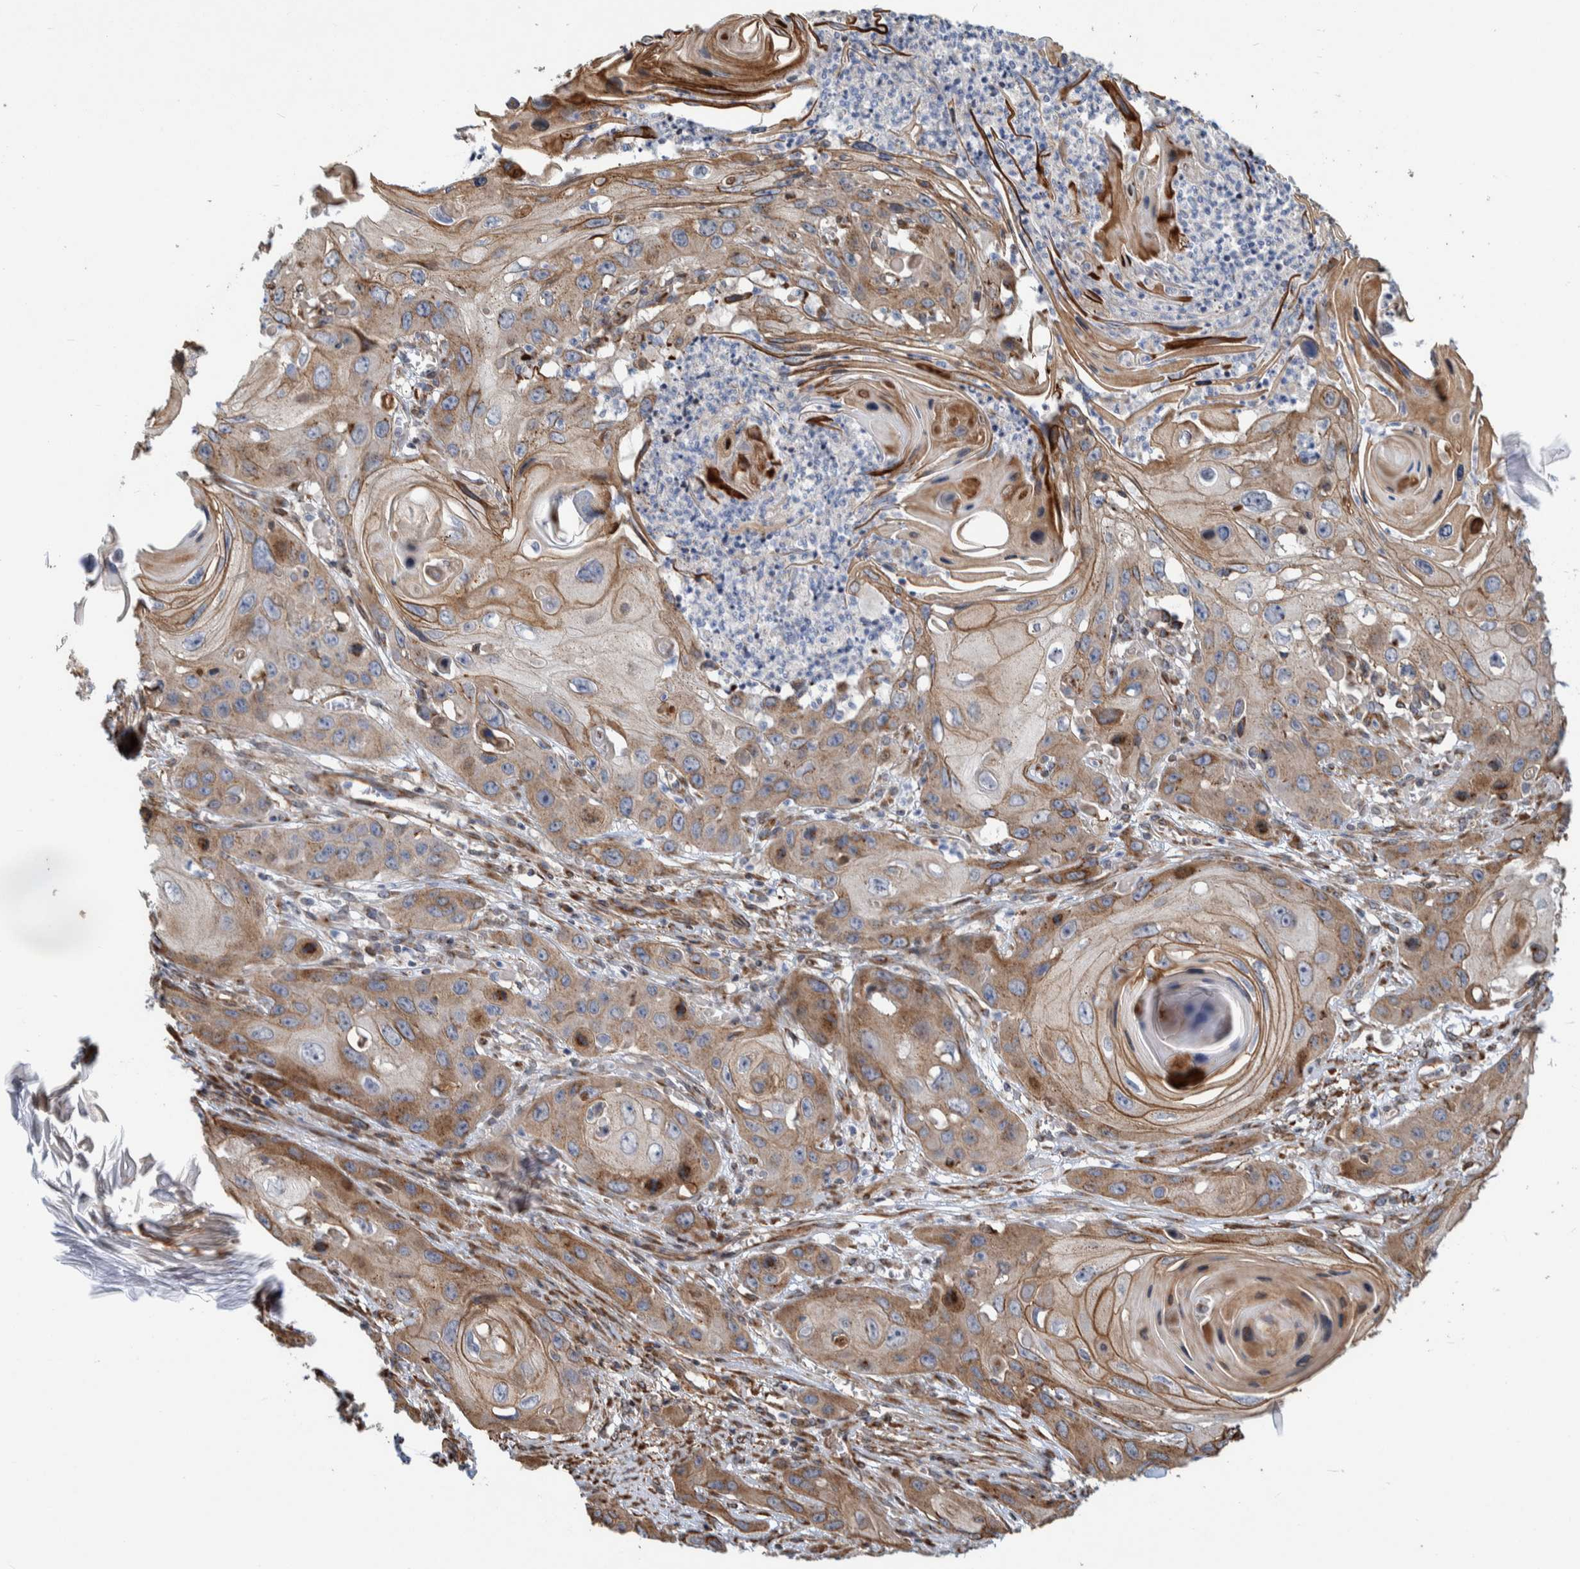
{"staining": {"intensity": "moderate", "quantity": ">75%", "location": "cytoplasmic/membranous"}, "tissue": "skin cancer", "cell_type": "Tumor cells", "image_type": "cancer", "snomed": [{"axis": "morphology", "description": "Squamous cell carcinoma, NOS"}, {"axis": "topography", "description": "Skin"}], "caption": "Immunohistochemistry photomicrograph of neoplastic tissue: human skin cancer (squamous cell carcinoma) stained using immunohistochemistry demonstrates medium levels of moderate protein expression localized specifically in the cytoplasmic/membranous of tumor cells, appearing as a cytoplasmic/membranous brown color.", "gene": "CCDC57", "patient": {"sex": "male", "age": 55}}